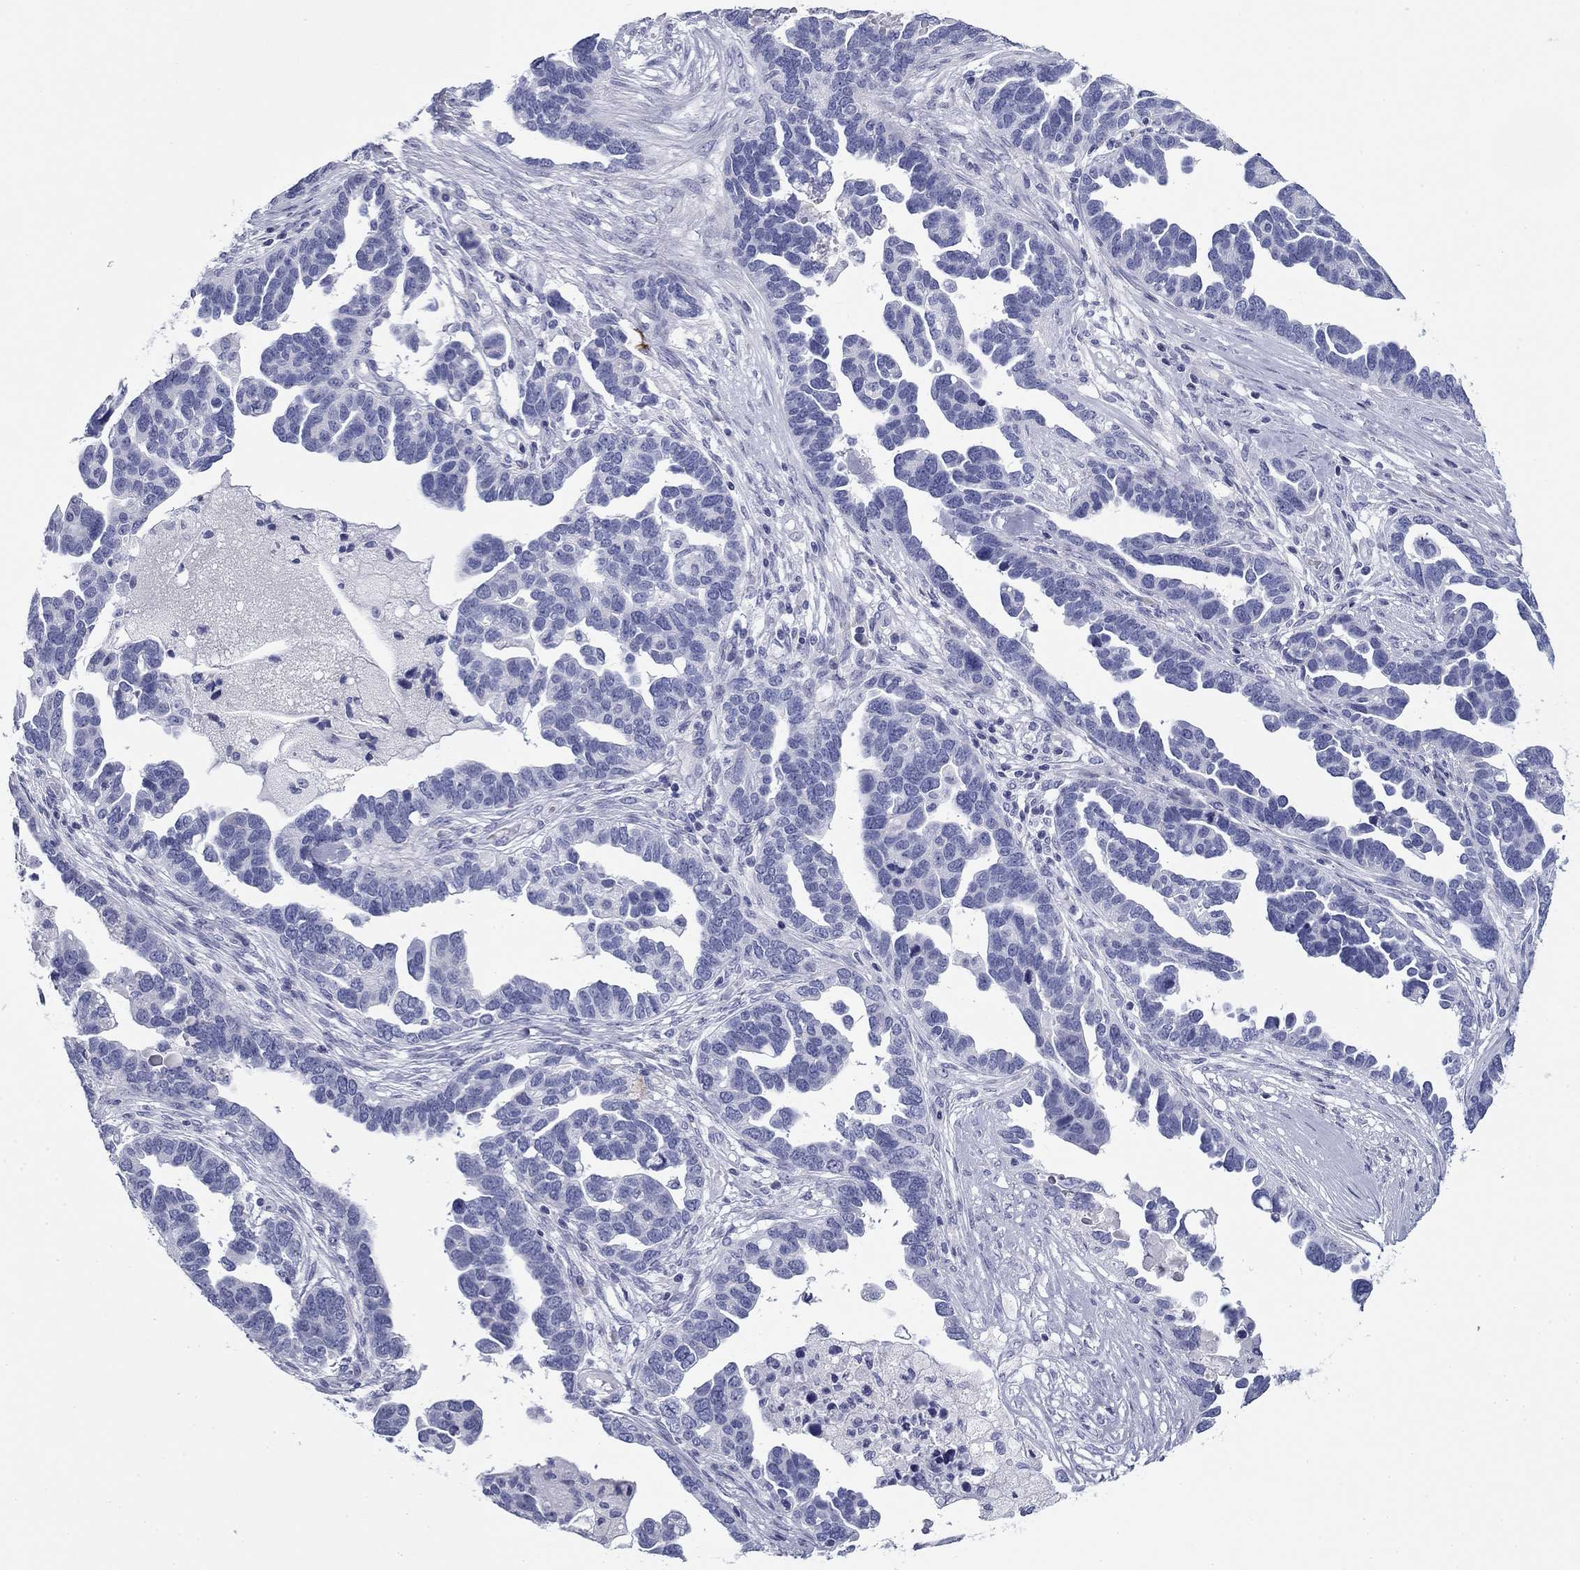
{"staining": {"intensity": "negative", "quantity": "none", "location": "none"}, "tissue": "ovarian cancer", "cell_type": "Tumor cells", "image_type": "cancer", "snomed": [{"axis": "morphology", "description": "Cystadenocarcinoma, serous, NOS"}, {"axis": "topography", "description": "Ovary"}], "caption": "Immunohistochemistry (IHC) of ovarian cancer (serous cystadenocarcinoma) exhibits no expression in tumor cells. (DAB immunohistochemistry (IHC) visualized using brightfield microscopy, high magnification).", "gene": "ZP2", "patient": {"sex": "female", "age": 54}}